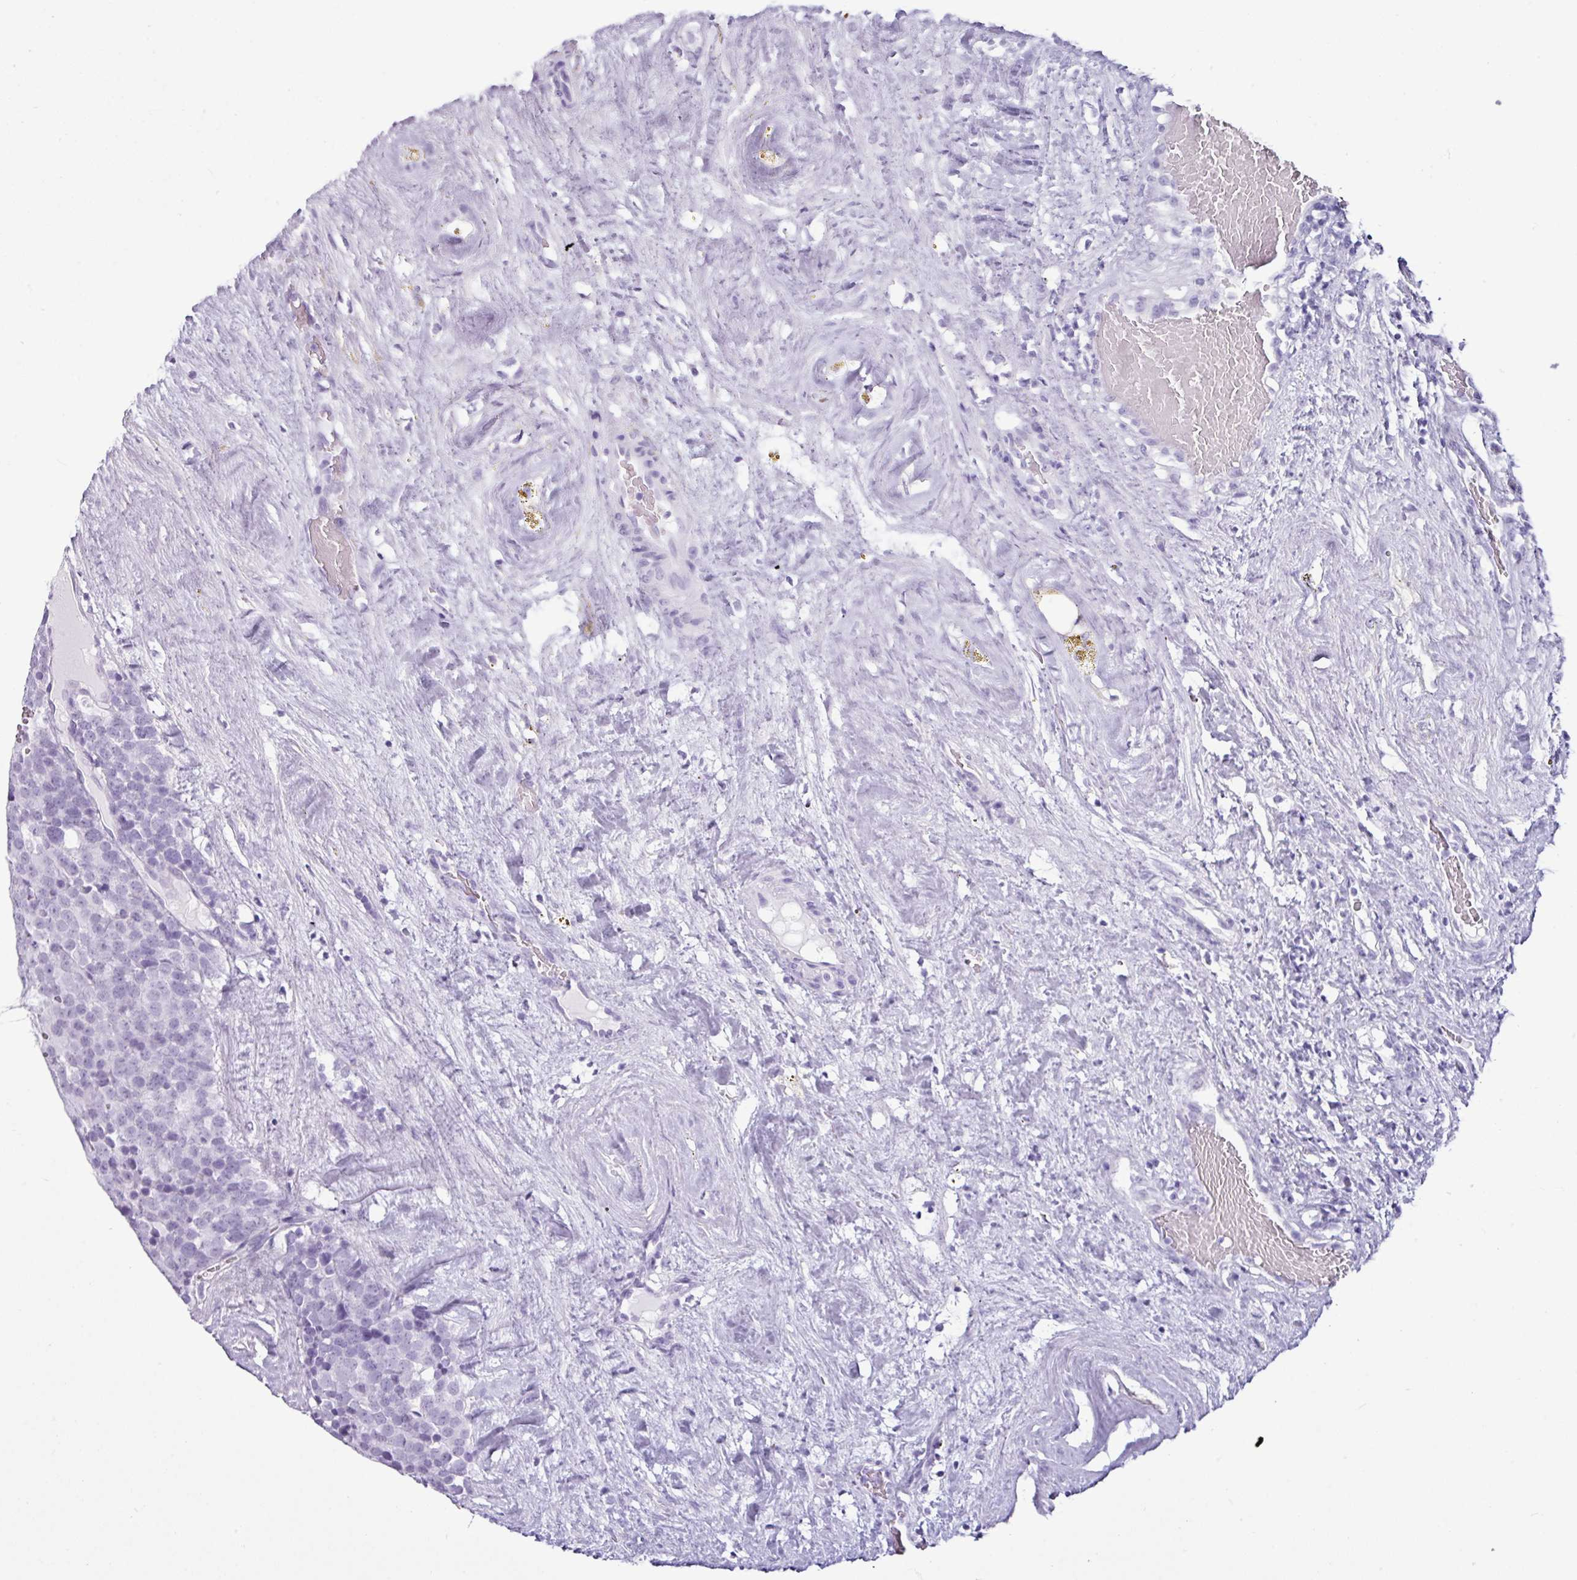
{"staining": {"intensity": "negative", "quantity": "none", "location": "none"}, "tissue": "testis cancer", "cell_type": "Tumor cells", "image_type": "cancer", "snomed": [{"axis": "morphology", "description": "Seminoma, NOS"}, {"axis": "topography", "description": "Testis"}], "caption": "Immunohistochemistry of testis seminoma shows no staining in tumor cells.", "gene": "SCT", "patient": {"sex": "male", "age": 71}}